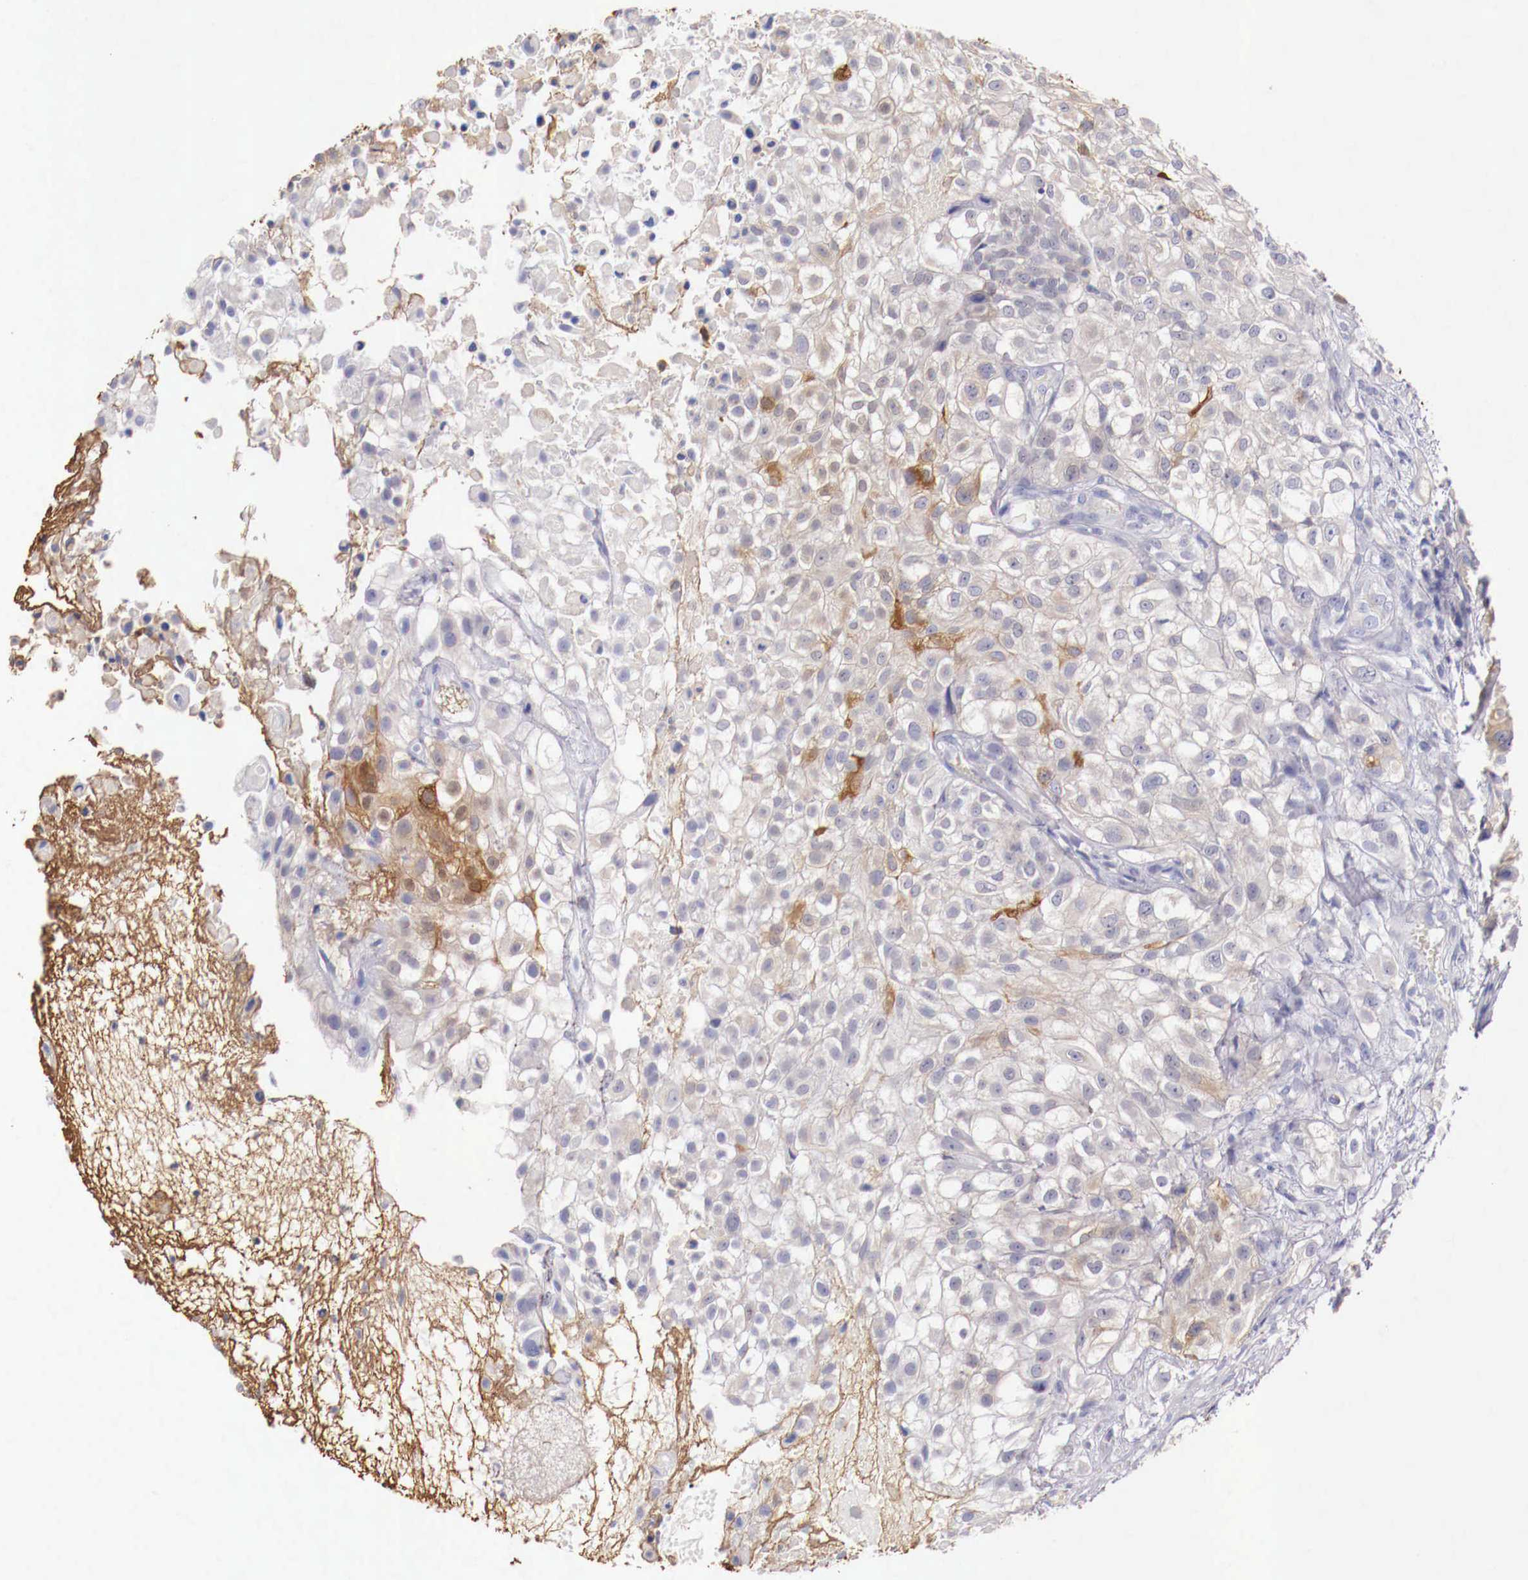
{"staining": {"intensity": "weak", "quantity": "25%-75%", "location": "cytoplasmic/membranous"}, "tissue": "urothelial cancer", "cell_type": "Tumor cells", "image_type": "cancer", "snomed": [{"axis": "morphology", "description": "Urothelial carcinoma, High grade"}, {"axis": "topography", "description": "Urinary bladder"}], "caption": "Urothelial cancer stained for a protein (brown) shows weak cytoplasmic/membranous positive expression in about 25%-75% of tumor cells.", "gene": "PITPNA", "patient": {"sex": "male", "age": 56}}